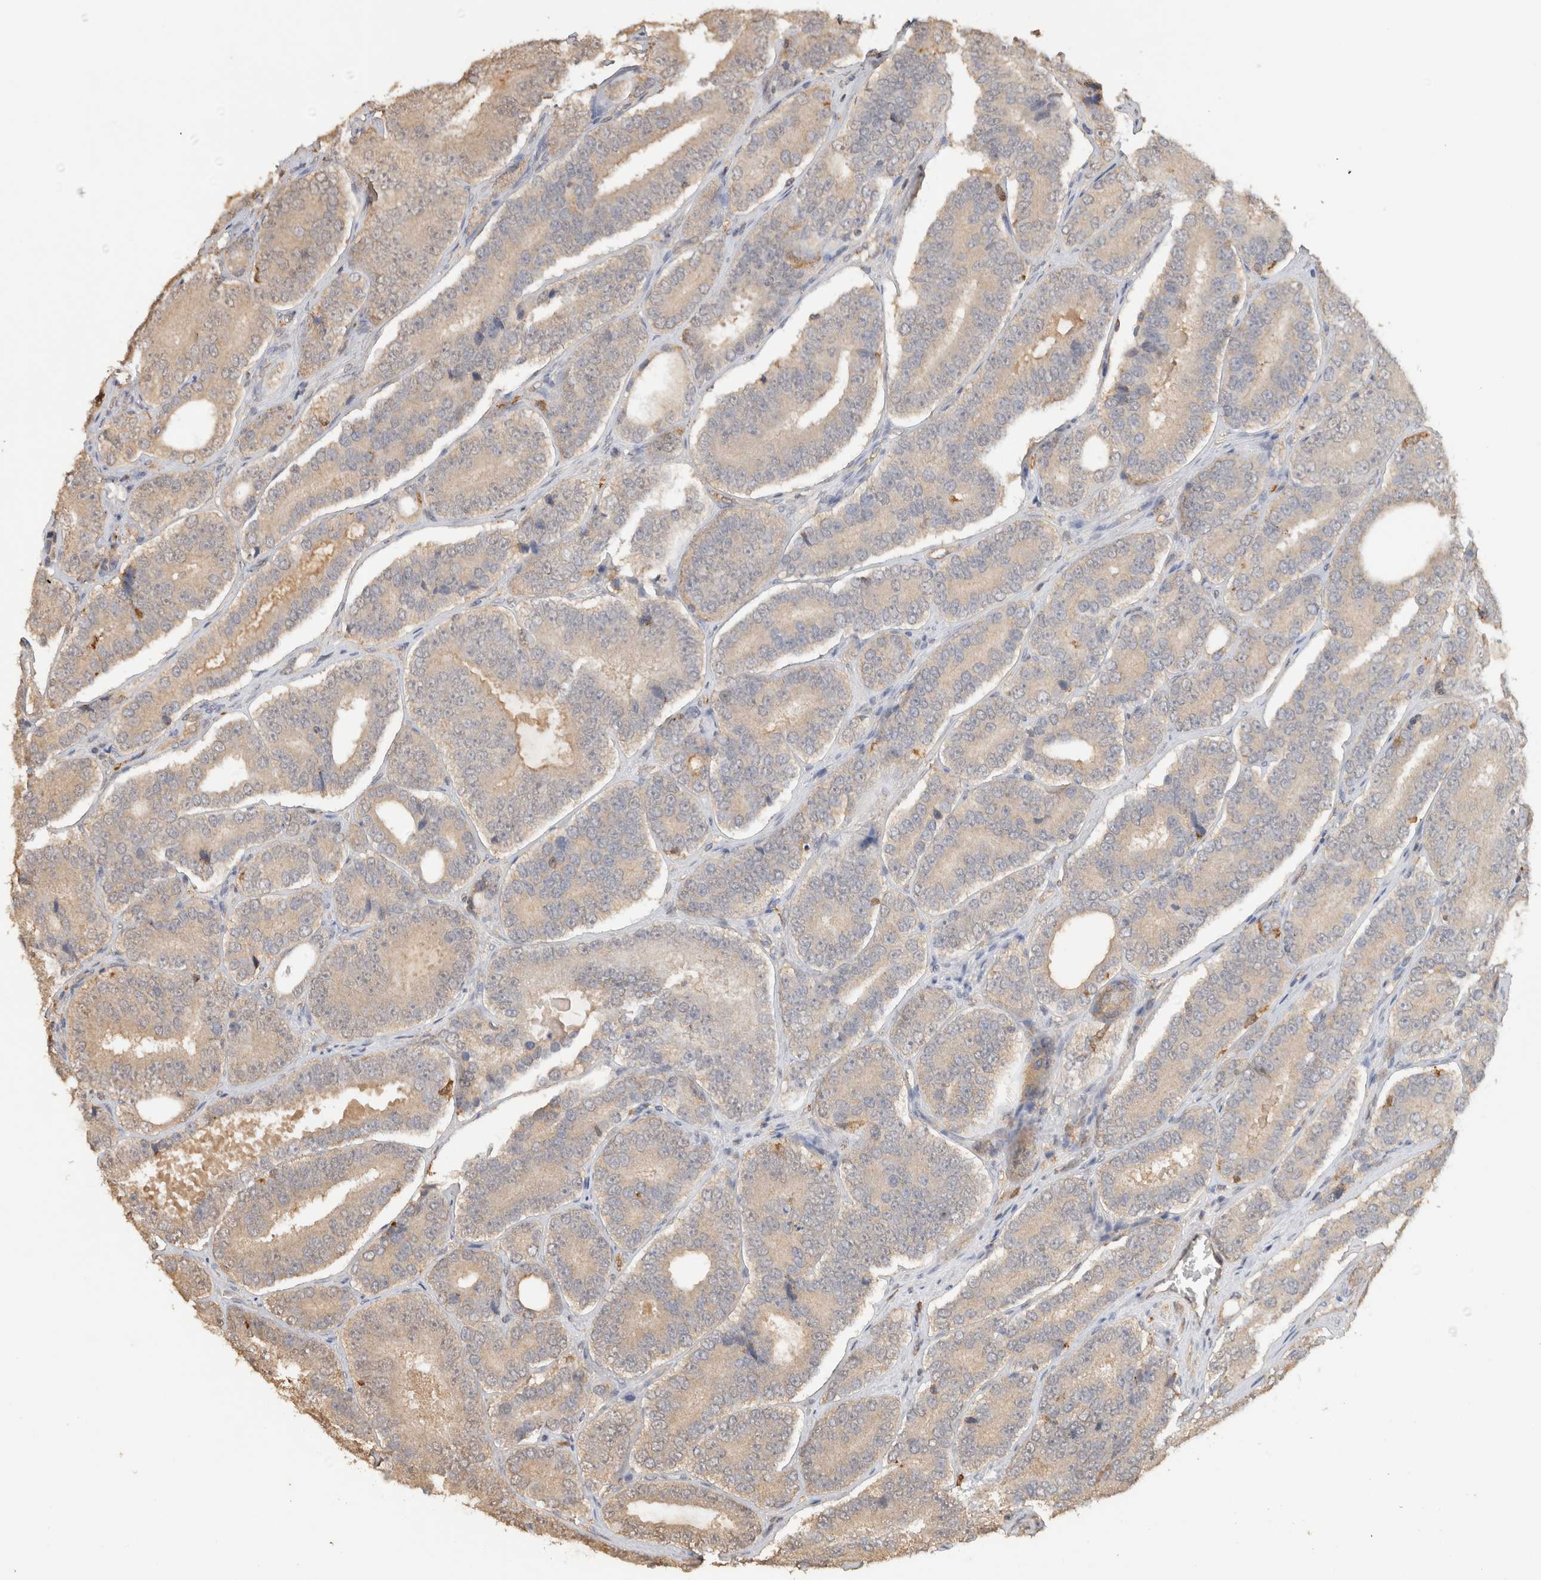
{"staining": {"intensity": "weak", "quantity": ">75%", "location": "cytoplasmic/membranous"}, "tissue": "prostate cancer", "cell_type": "Tumor cells", "image_type": "cancer", "snomed": [{"axis": "morphology", "description": "Adenocarcinoma, High grade"}, {"axis": "topography", "description": "Prostate"}], "caption": "Weak cytoplasmic/membranous positivity is seen in approximately >75% of tumor cells in prostate adenocarcinoma (high-grade). The staining was performed using DAB, with brown indicating positive protein expression. Nuclei are stained blue with hematoxylin.", "gene": "YWHAH", "patient": {"sex": "male", "age": 56}}